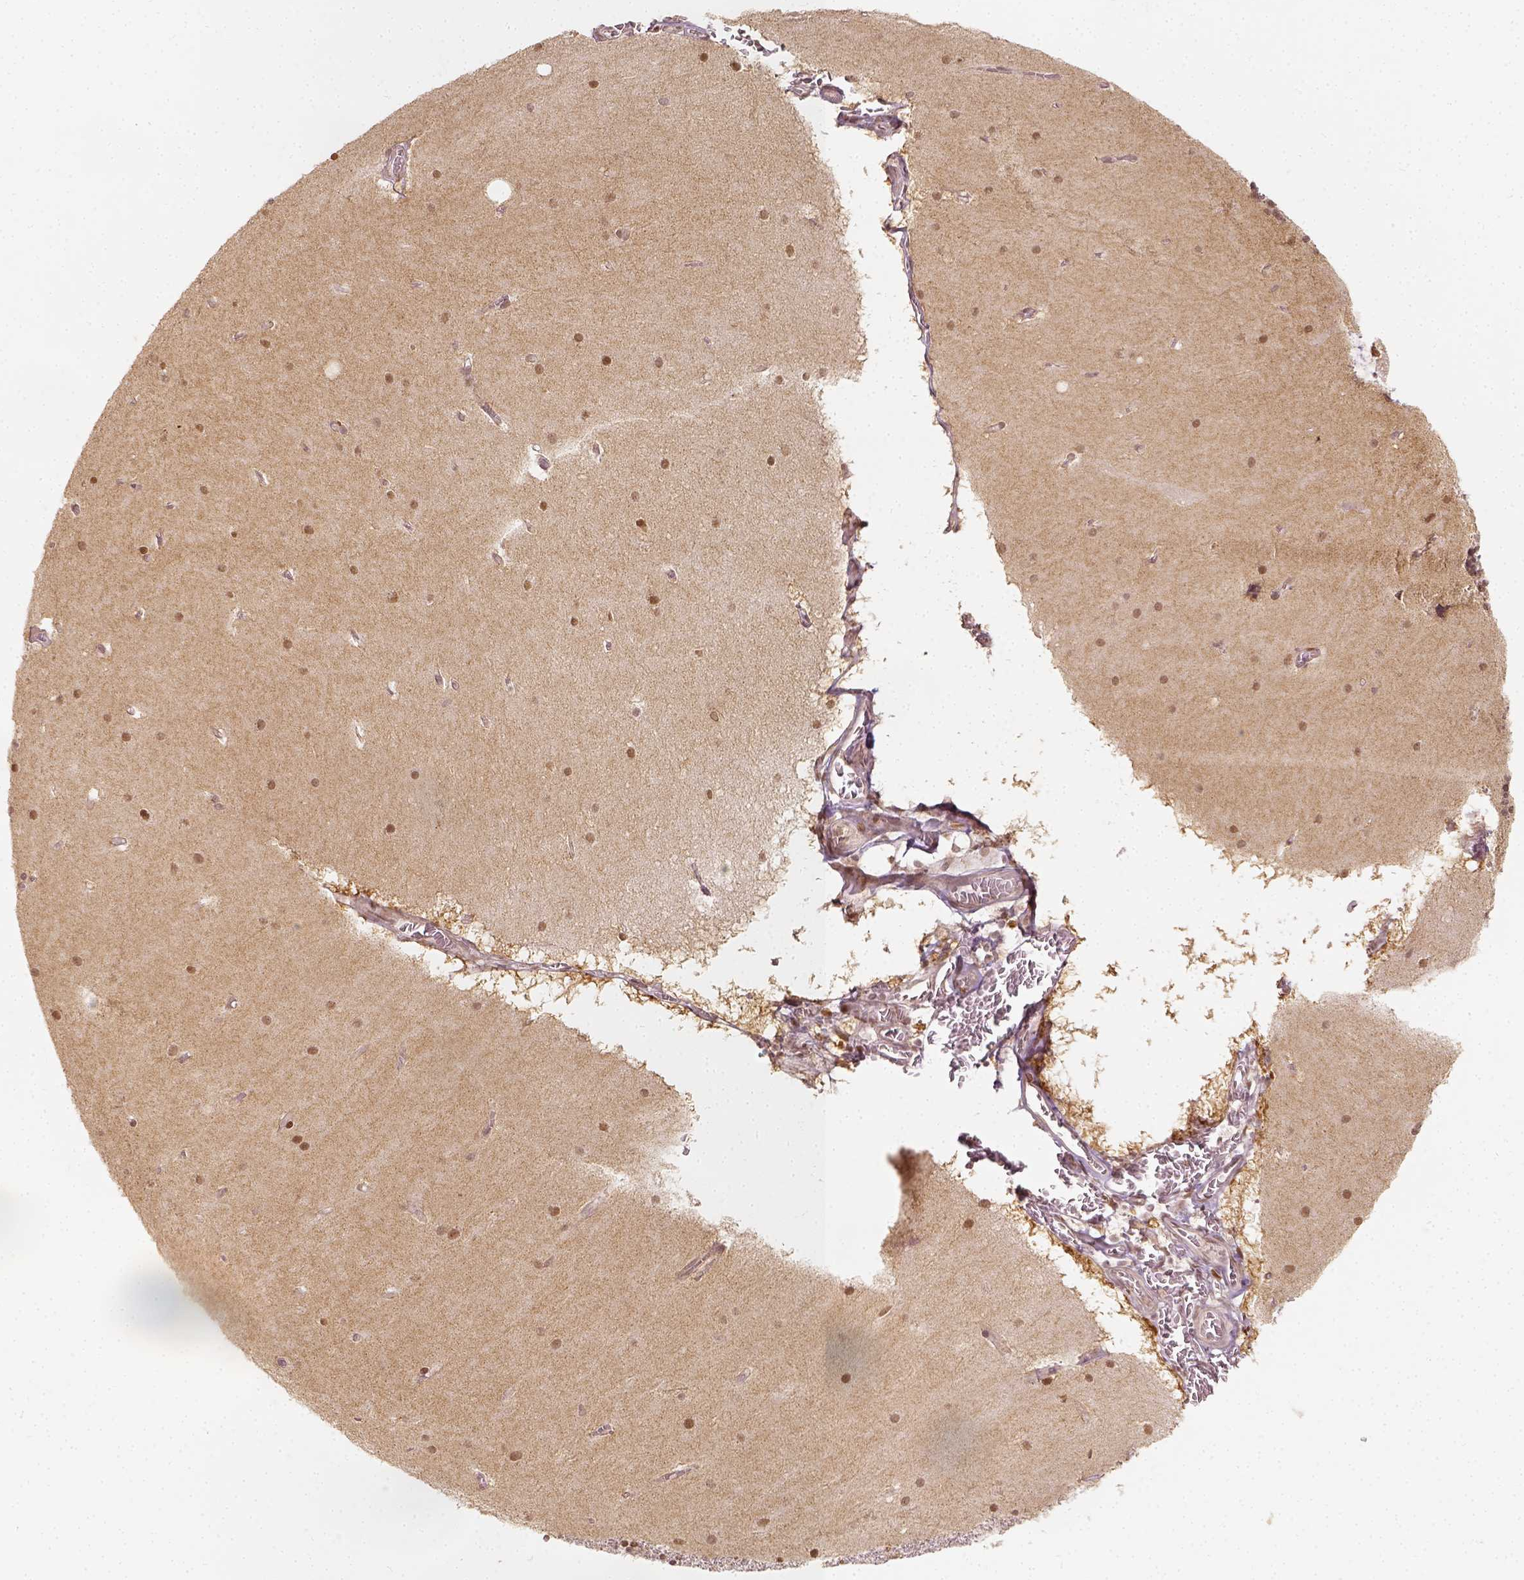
{"staining": {"intensity": "moderate", "quantity": "<25%", "location": "nuclear"}, "tissue": "cerebellum", "cell_type": "Cells in granular layer", "image_type": "normal", "snomed": [{"axis": "morphology", "description": "Normal tissue, NOS"}, {"axis": "topography", "description": "Cerebellum"}], "caption": "Immunohistochemistry (IHC) micrograph of unremarkable cerebellum: cerebellum stained using immunohistochemistry demonstrates low levels of moderate protein expression localized specifically in the nuclear of cells in granular layer, appearing as a nuclear brown color.", "gene": "ZMAT3", "patient": {"sex": "male", "age": 70}}